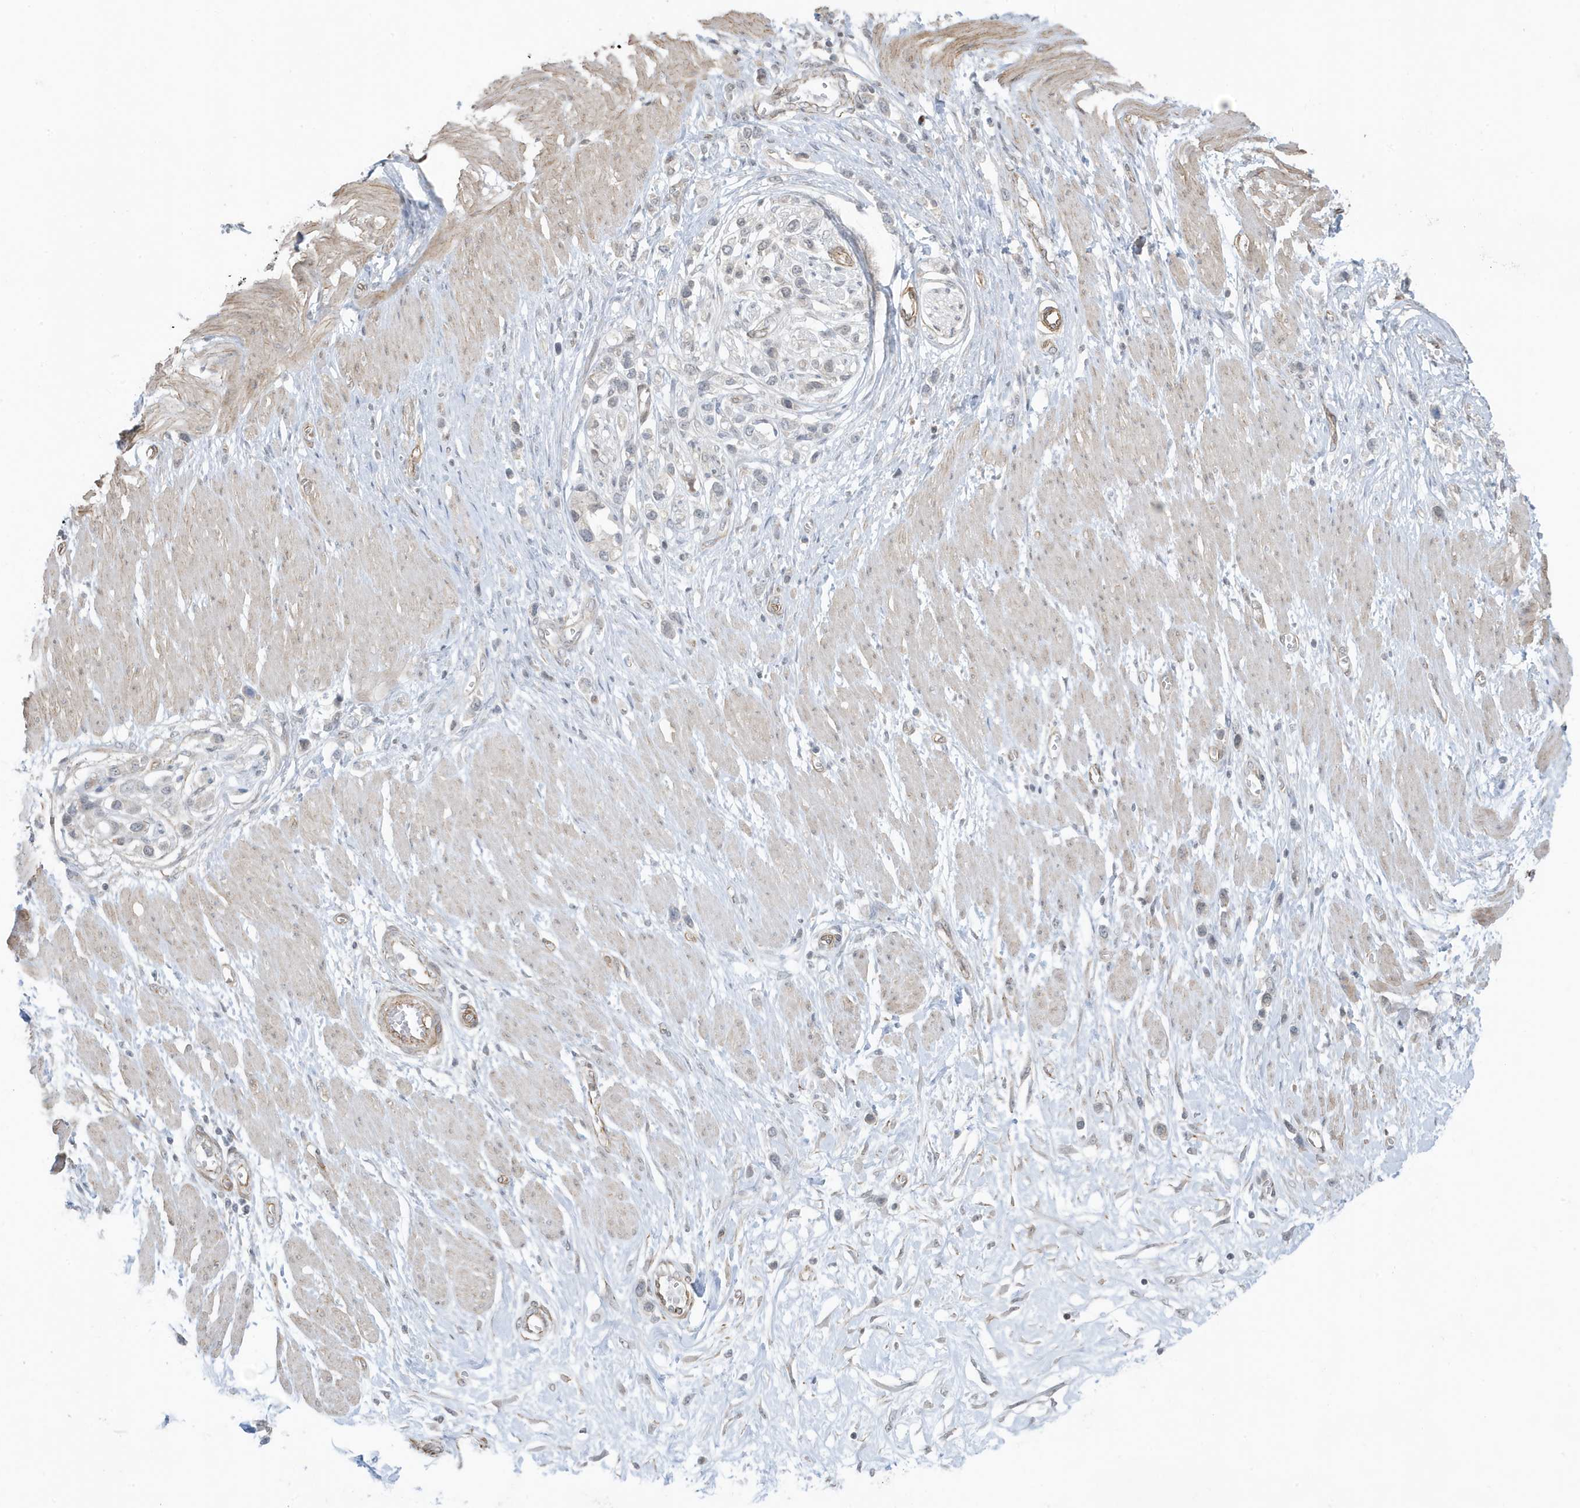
{"staining": {"intensity": "negative", "quantity": "none", "location": "none"}, "tissue": "stomach cancer", "cell_type": "Tumor cells", "image_type": "cancer", "snomed": [{"axis": "morphology", "description": "Normal tissue, NOS"}, {"axis": "morphology", "description": "Adenocarcinoma, NOS"}, {"axis": "topography", "description": "Stomach, upper"}, {"axis": "topography", "description": "Stomach"}], "caption": "This is an IHC micrograph of stomach cancer. There is no positivity in tumor cells.", "gene": "CHCHD4", "patient": {"sex": "female", "age": 65}}